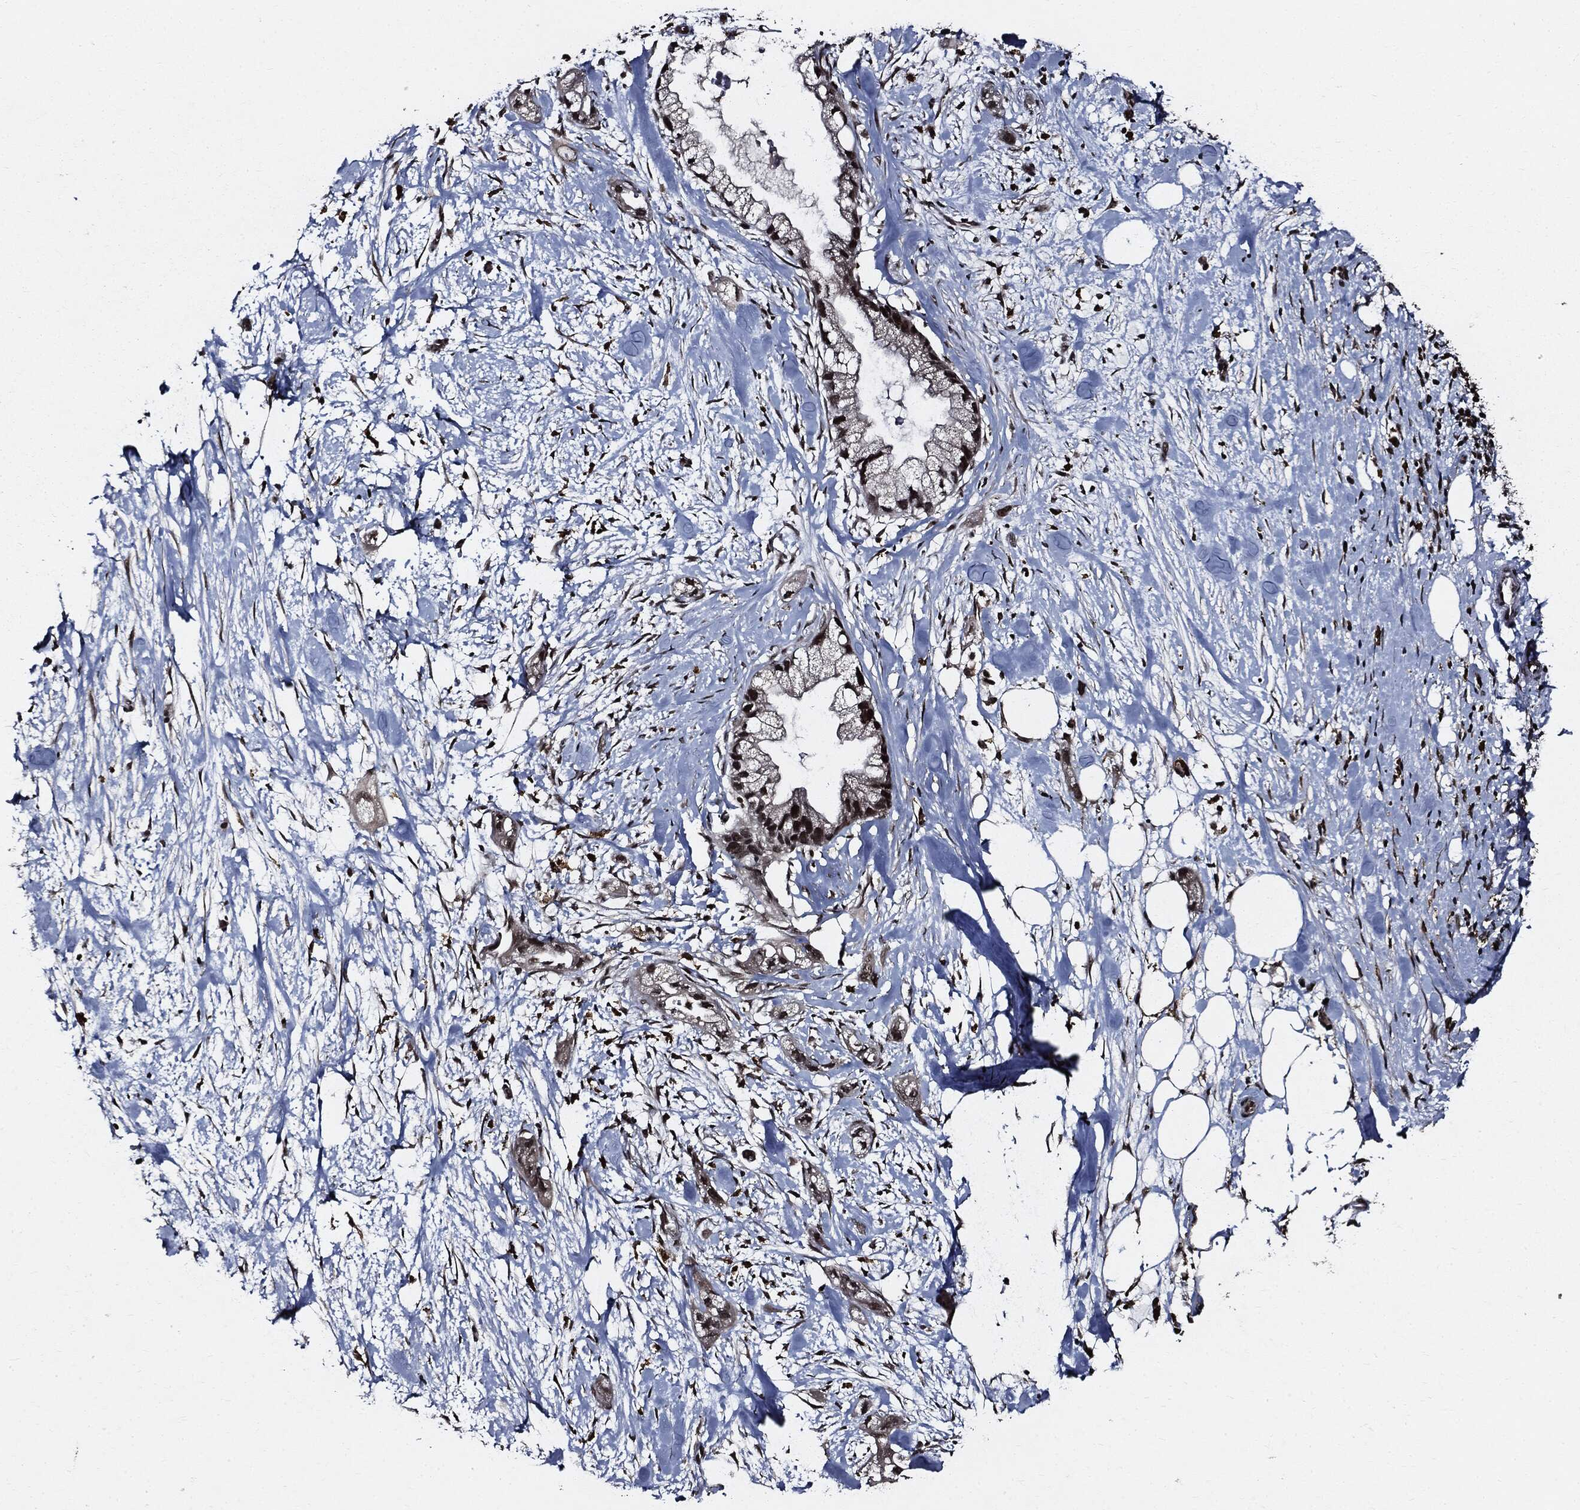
{"staining": {"intensity": "strong", "quantity": "25%-75%", "location": "nuclear"}, "tissue": "pancreatic cancer", "cell_type": "Tumor cells", "image_type": "cancer", "snomed": [{"axis": "morphology", "description": "Adenocarcinoma, NOS"}, {"axis": "topography", "description": "Pancreas"}], "caption": "Pancreatic cancer stained for a protein shows strong nuclear positivity in tumor cells.", "gene": "SUGT1", "patient": {"sex": "male", "age": 44}}